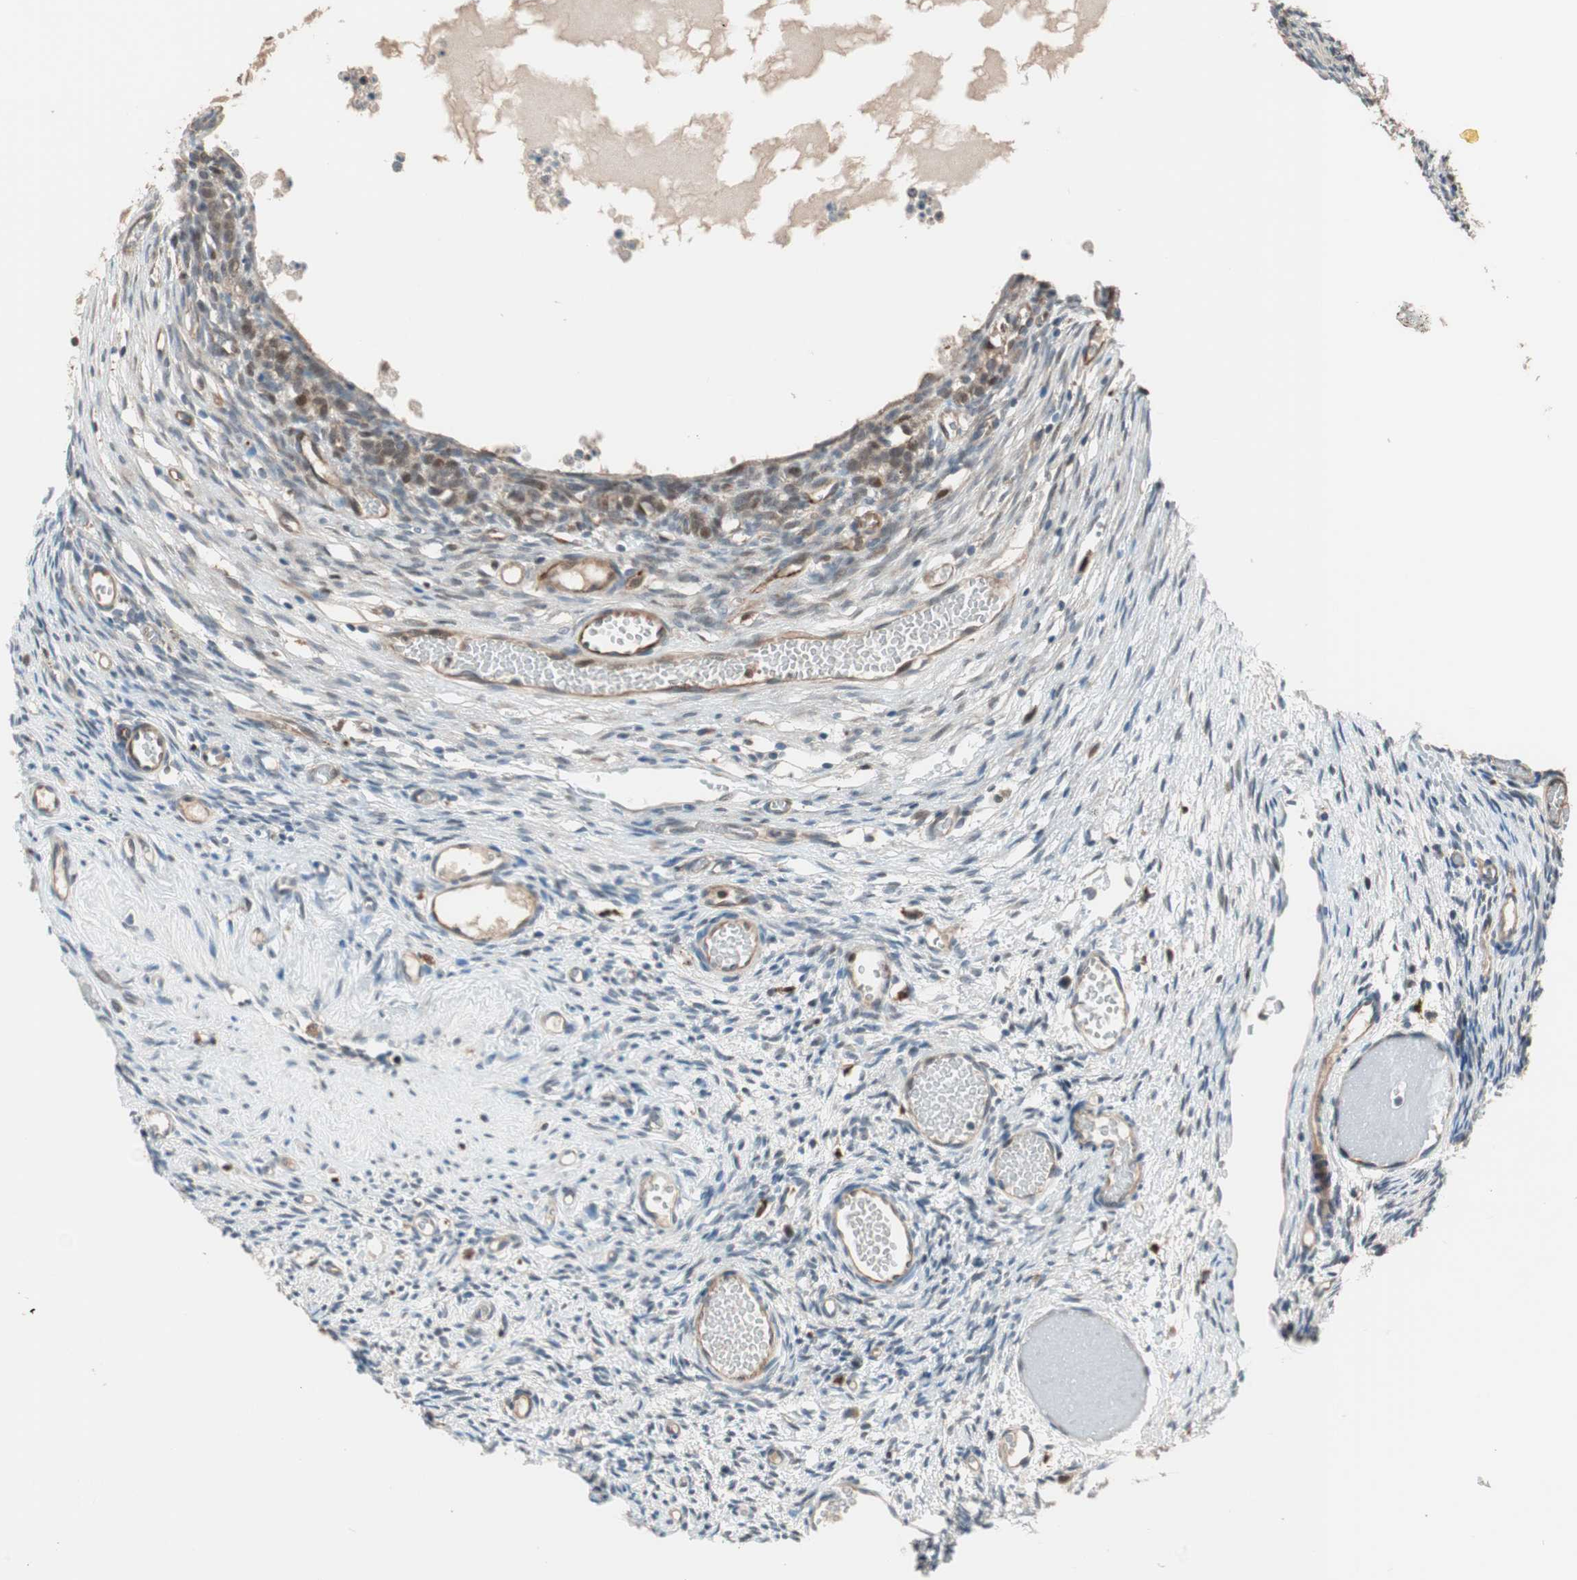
{"staining": {"intensity": "weak", "quantity": "<25%", "location": "cytoplasmic/membranous"}, "tissue": "ovary", "cell_type": "Ovarian stroma cells", "image_type": "normal", "snomed": [{"axis": "morphology", "description": "Normal tissue, NOS"}, {"axis": "topography", "description": "Ovary"}], "caption": "IHC of normal human ovary displays no staining in ovarian stroma cells.", "gene": "P3R3URF", "patient": {"sex": "female", "age": 35}}